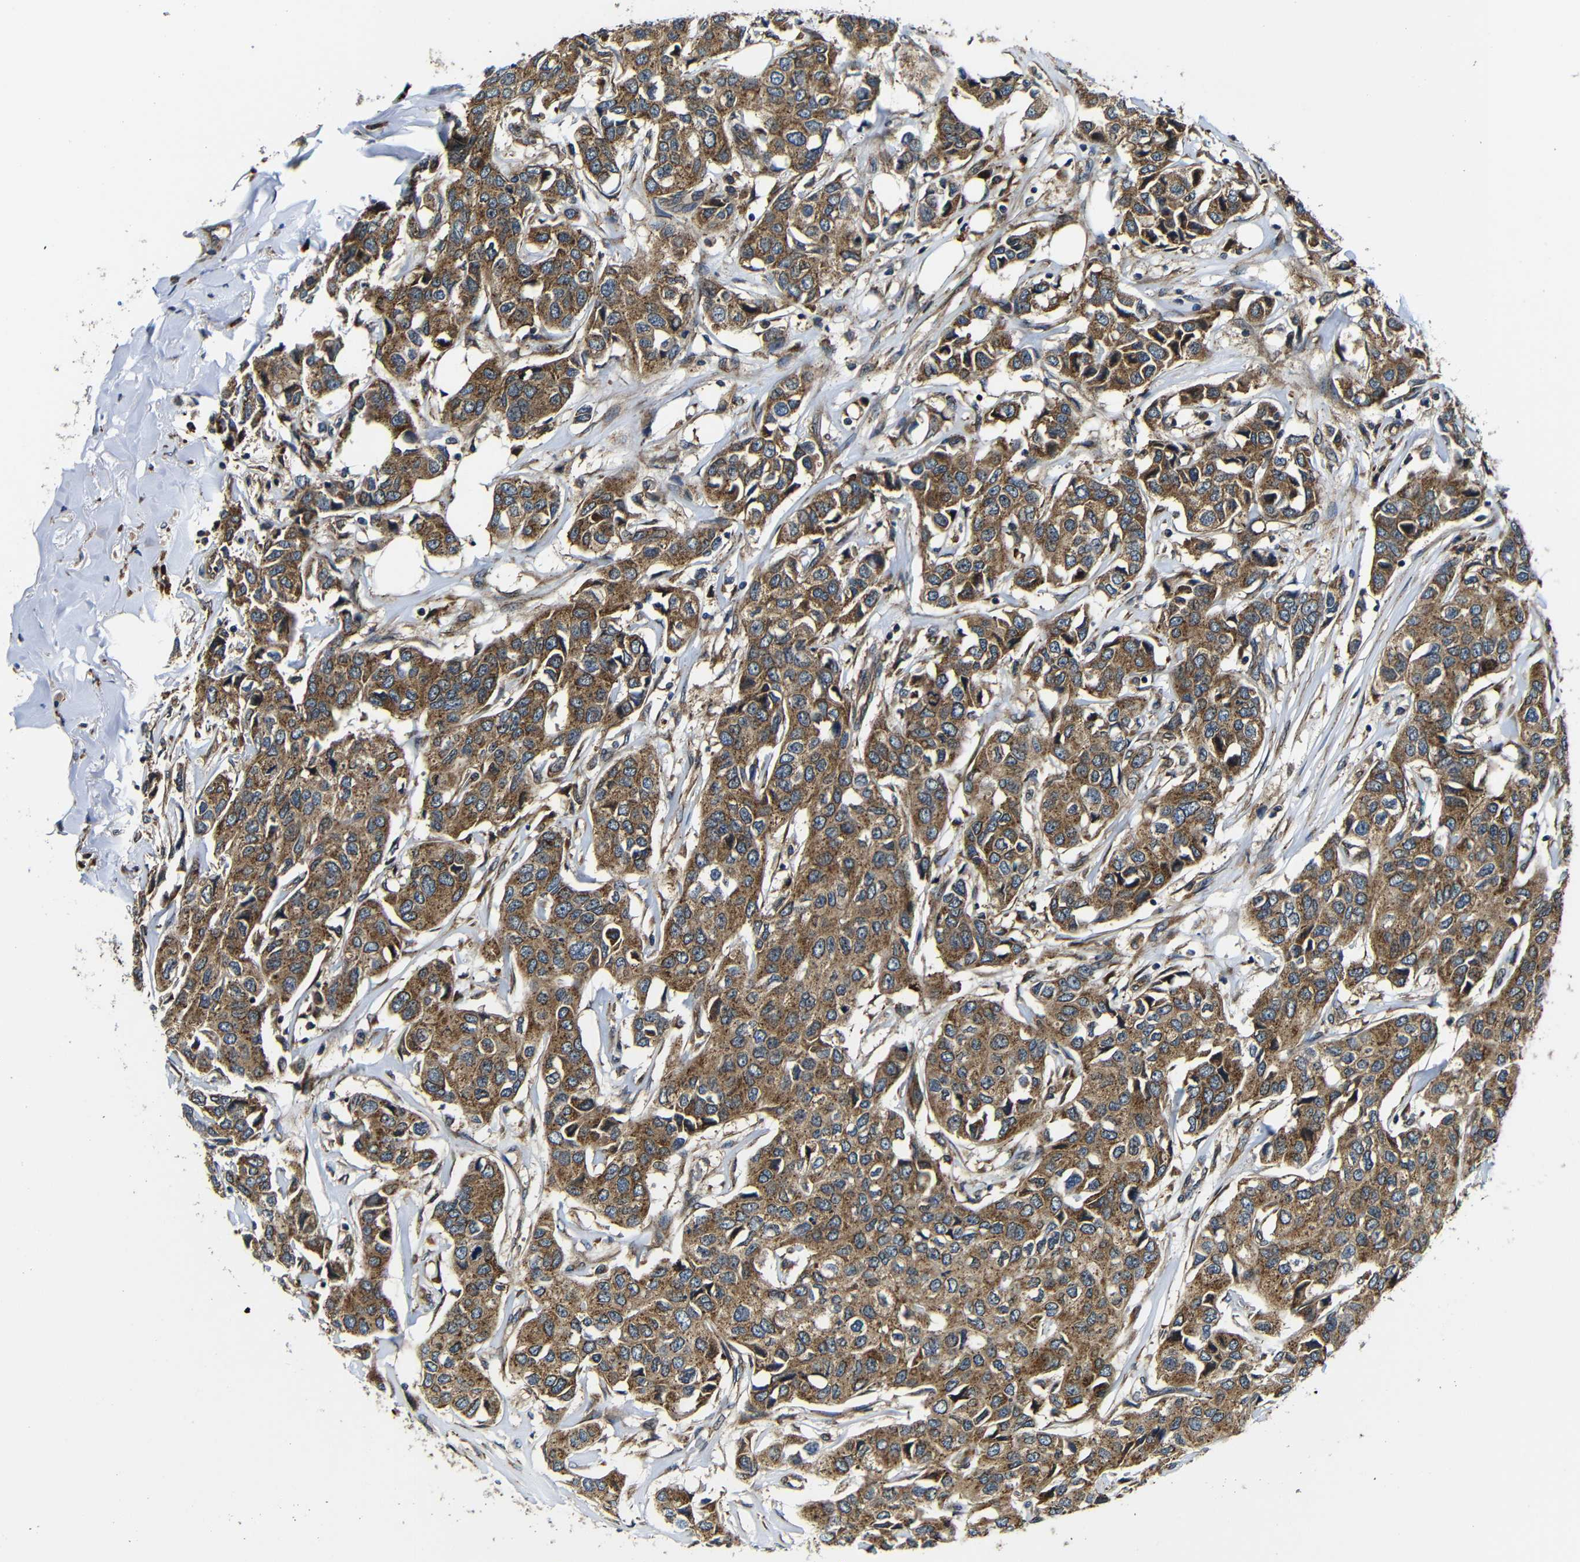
{"staining": {"intensity": "moderate", "quantity": ">75%", "location": "cytoplasmic/membranous"}, "tissue": "breast cancer", "cell_type": "Tumor cells", "image_type": "cancer", "snomed": [{"axis": "morphology", "description": "Duct carcinoma"}, {"axis": "topography", "description": "Breast"}], "caption": "Approximately >75% of tumor cells in invasive ductal carcinoma (breast) reveal moderate cytoplasmic/membranous protein expression as visualized by brown immunohistochemical staining.", "gene": "ABCE1", "patient": {"sex": "female", "age": 80}}